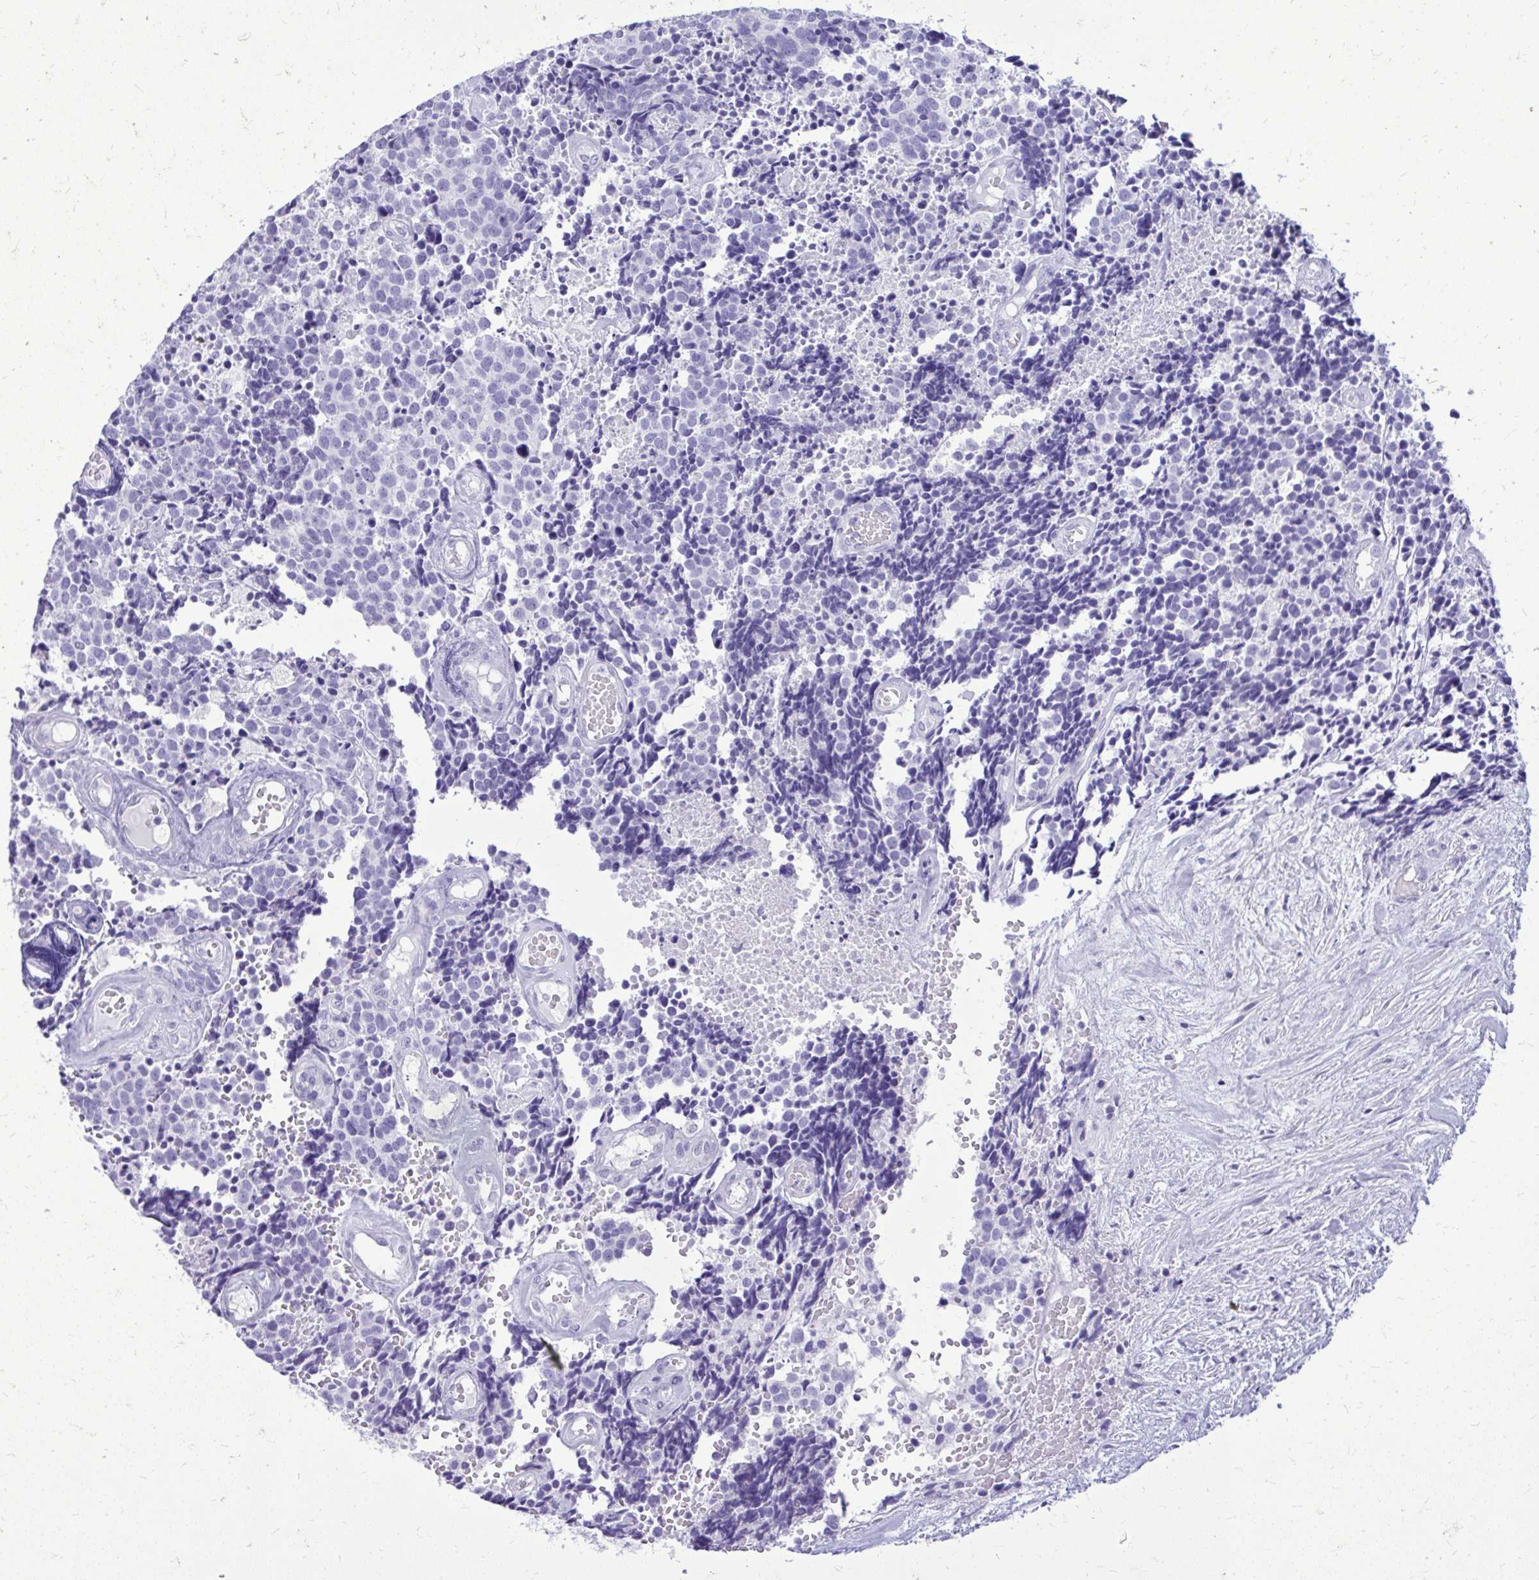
{"staining": {"intensity": "negative", "quantity": "none", "location": "none"}, "tissue": "carcinoid", "cell_type": "Tumor cells", "image_type": "cancer", "snomed": [{"axis": "morphology", "description": "Carcinoid, malignant, NOS"}, {"axis": "topography", "description": "Skin"}], "caption": "Immunohistochemistry image of carcinoid (malignant) stained for a protein (brown), which shows no staining in tumor cells.", "gene": "BCL6B", "patient": {"sex": "female", "age": 79}}